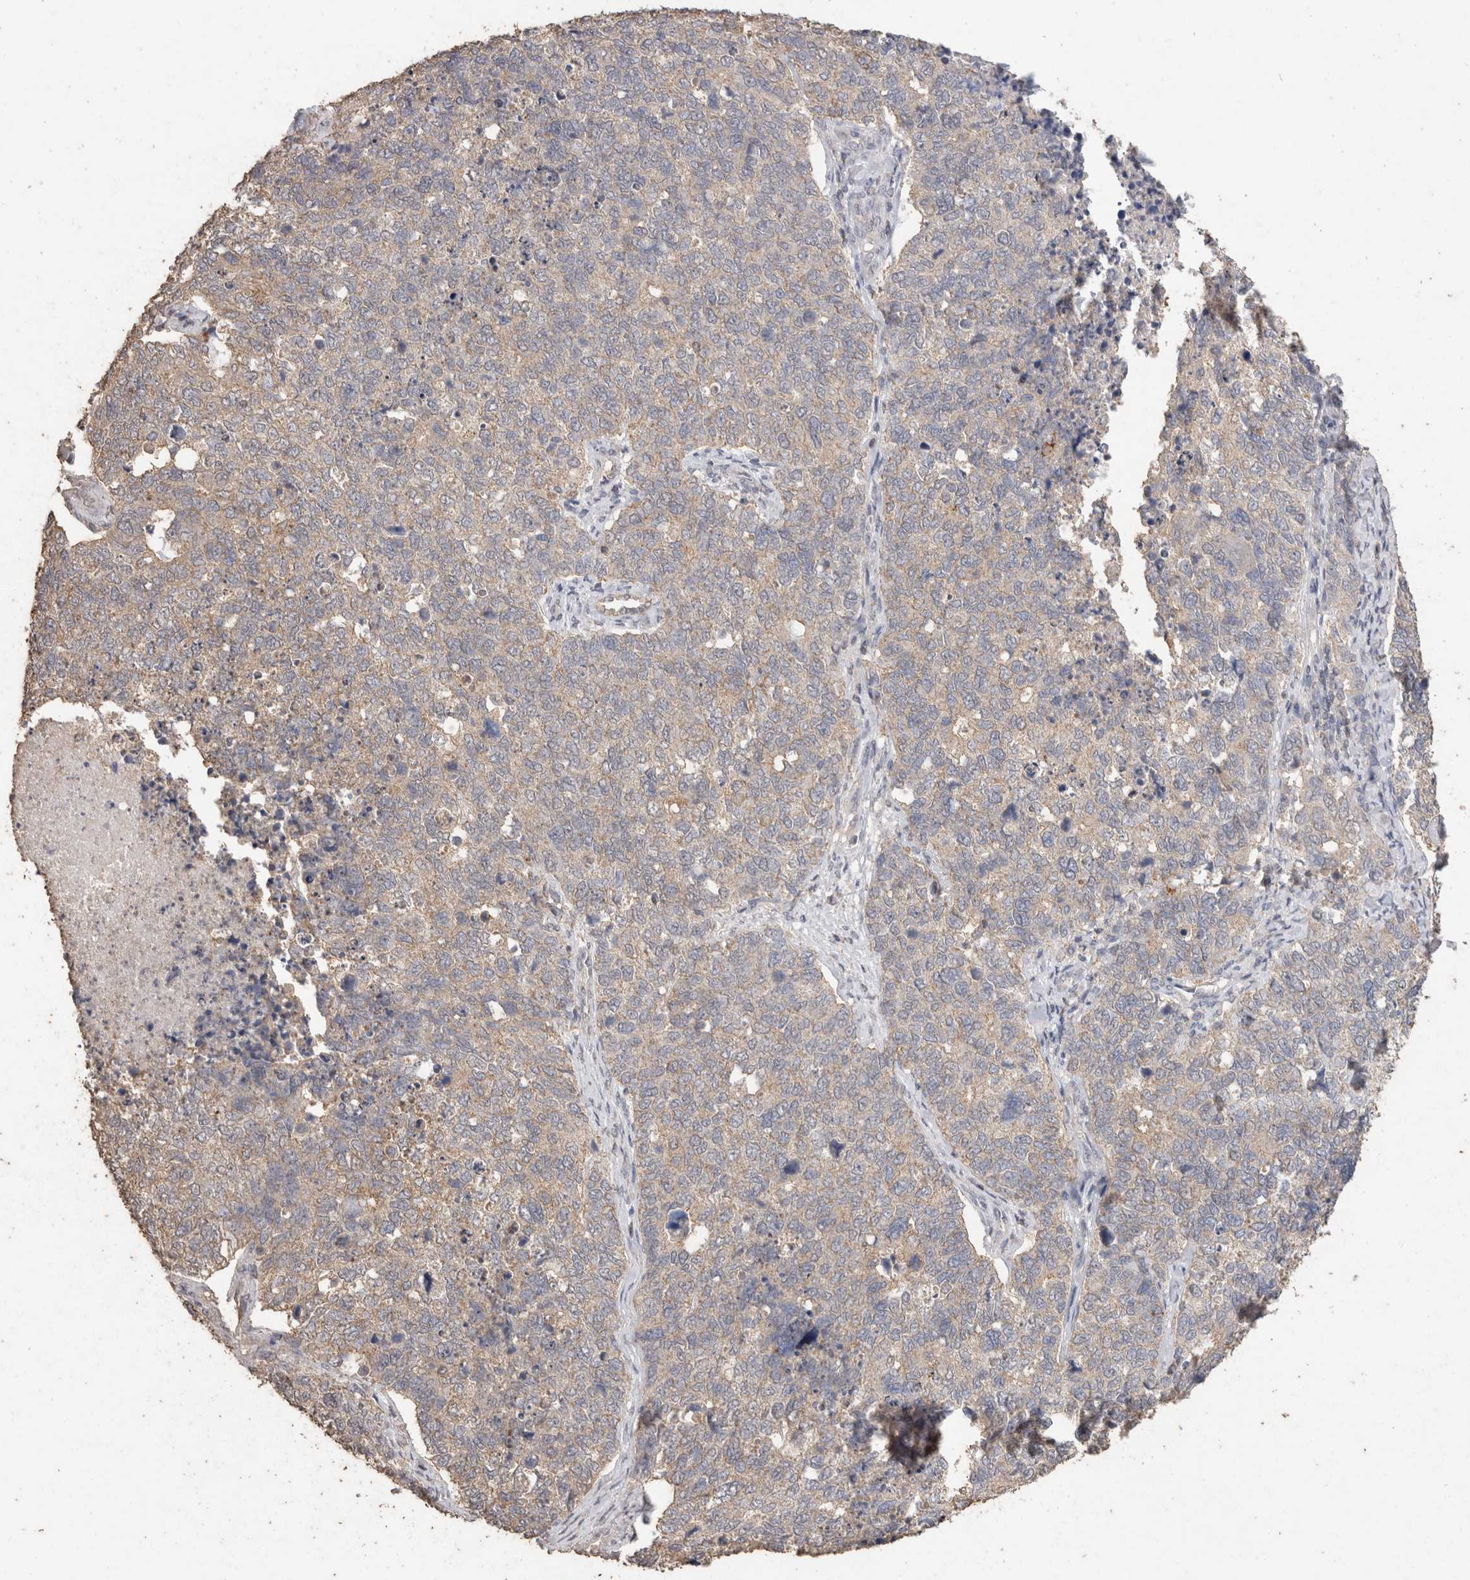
{"staining": {"intensity": "weak", "quantity": "<25%", "location": "cytoplasmic/membranous"}, "tissue": "cervical cancer", "cell_type": "Tumor cells", "image_type": "cancer", "snomed": [{"axis": "morphology", "description": "Squamous cell carcinoma, NOS"}, {"axis": "topography", "description": "Cervix"}], "caption": "Immunohistochemical staining of human cervical squamous cell carcinoma exhibits no significant staining in tumor cells. The staining is performed using DAB brown chromogen with nuclei counter-stained in using hematoxylin.", "gene": "CX3CL1", "patient": {"sex": "female", "age": 63}}